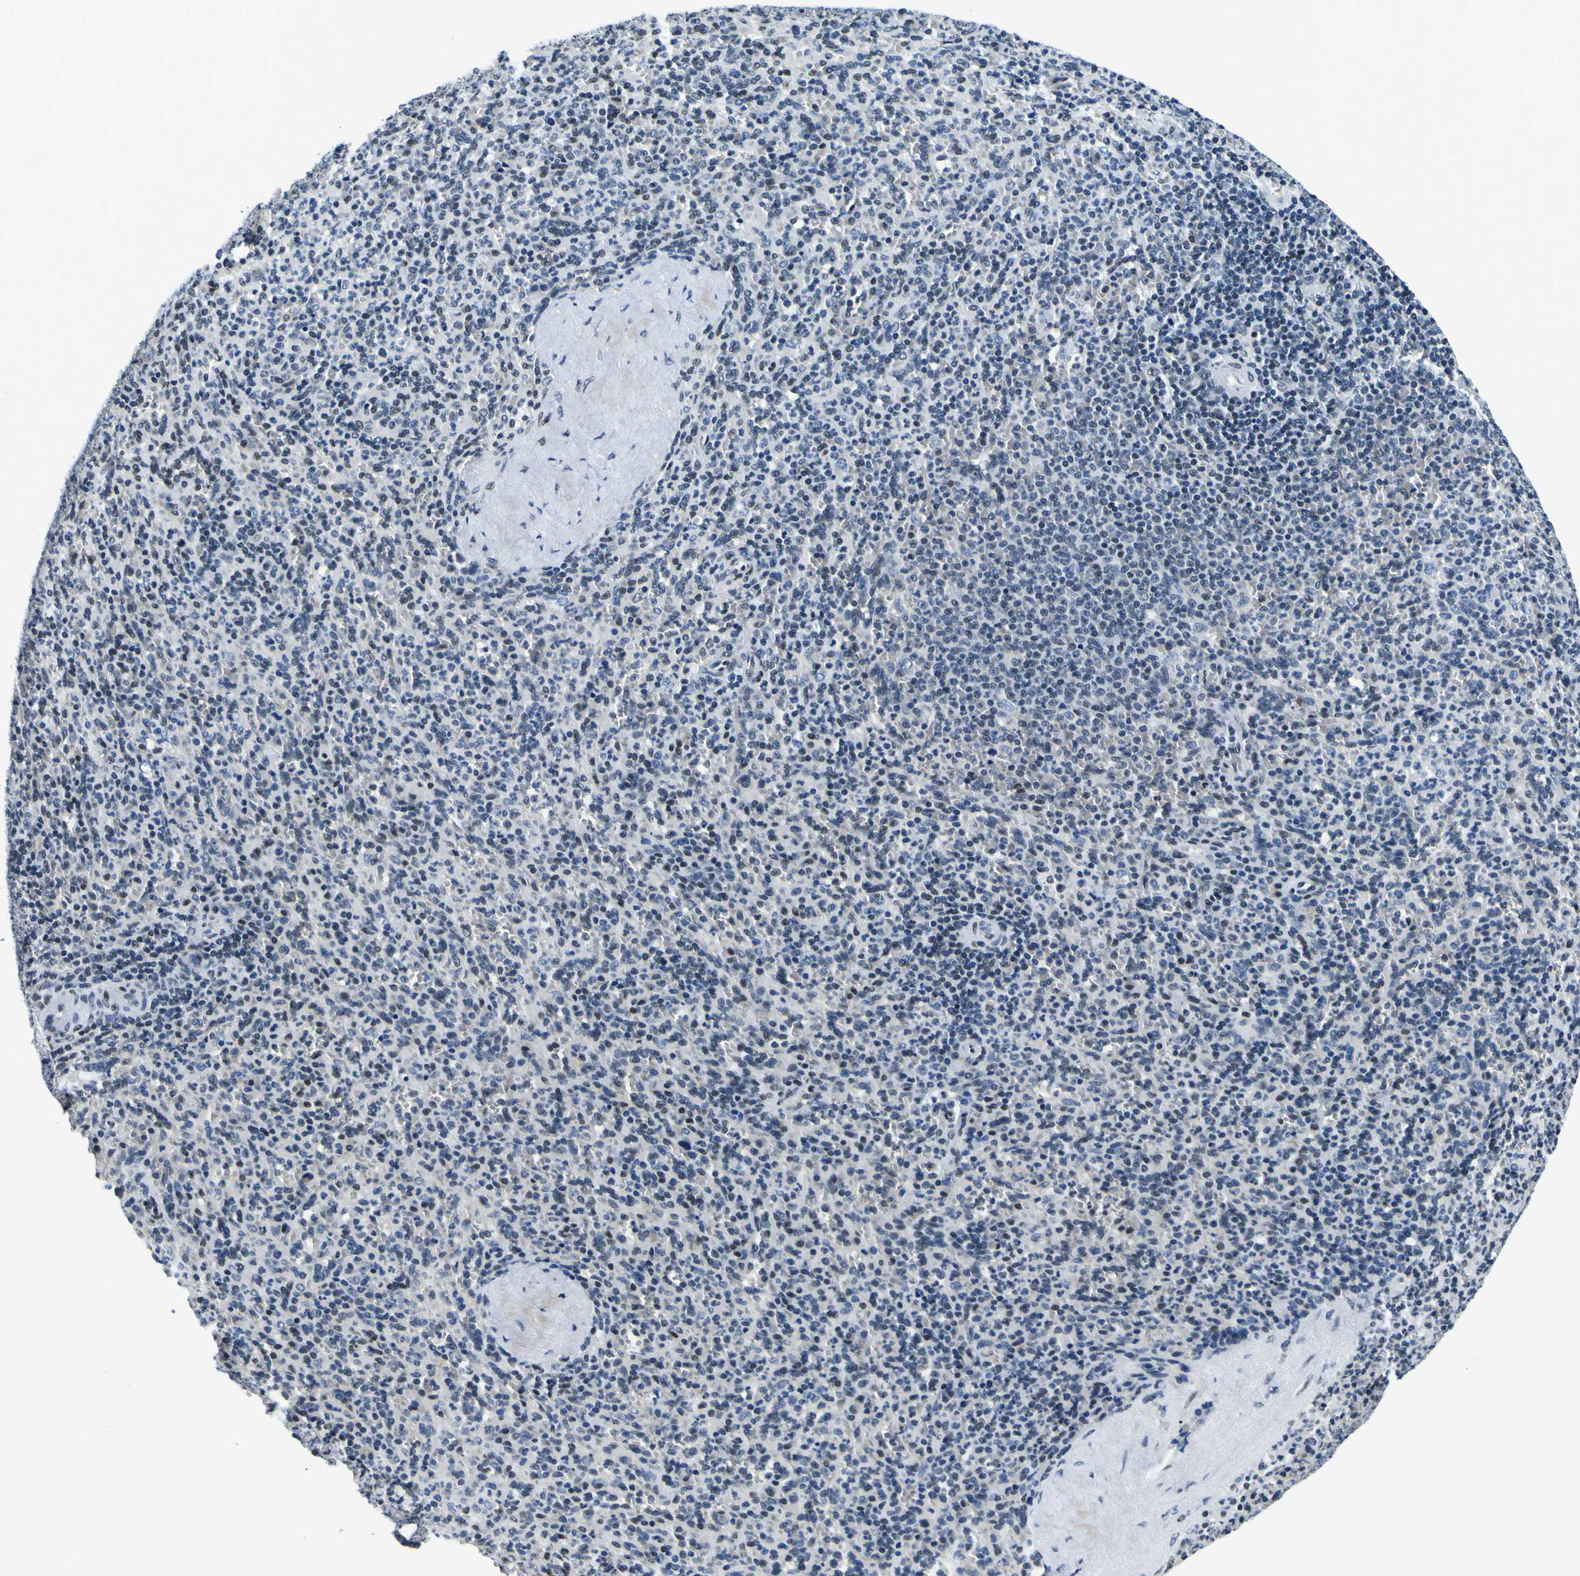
{"staining": {"intensity": "weak", "quantity": "25%-75%", "location": "nuclear"}, "tissue": "spleen", "cell_type": "Cells in red pulp", "image_type": "normal", "snomed": [{"axis": "morphology", "description": "Normal tissue, NOS"}, {"axis": "topography", "description": "Spleen"}], "caption": "DAB immunohistochemical staining of benign human spleen exhibits weak nuclear protein positivity in approximately 25%-75% of cells in red pulp.", "gene": "SP1", "patient": {"sex": "male", "age": 36}}